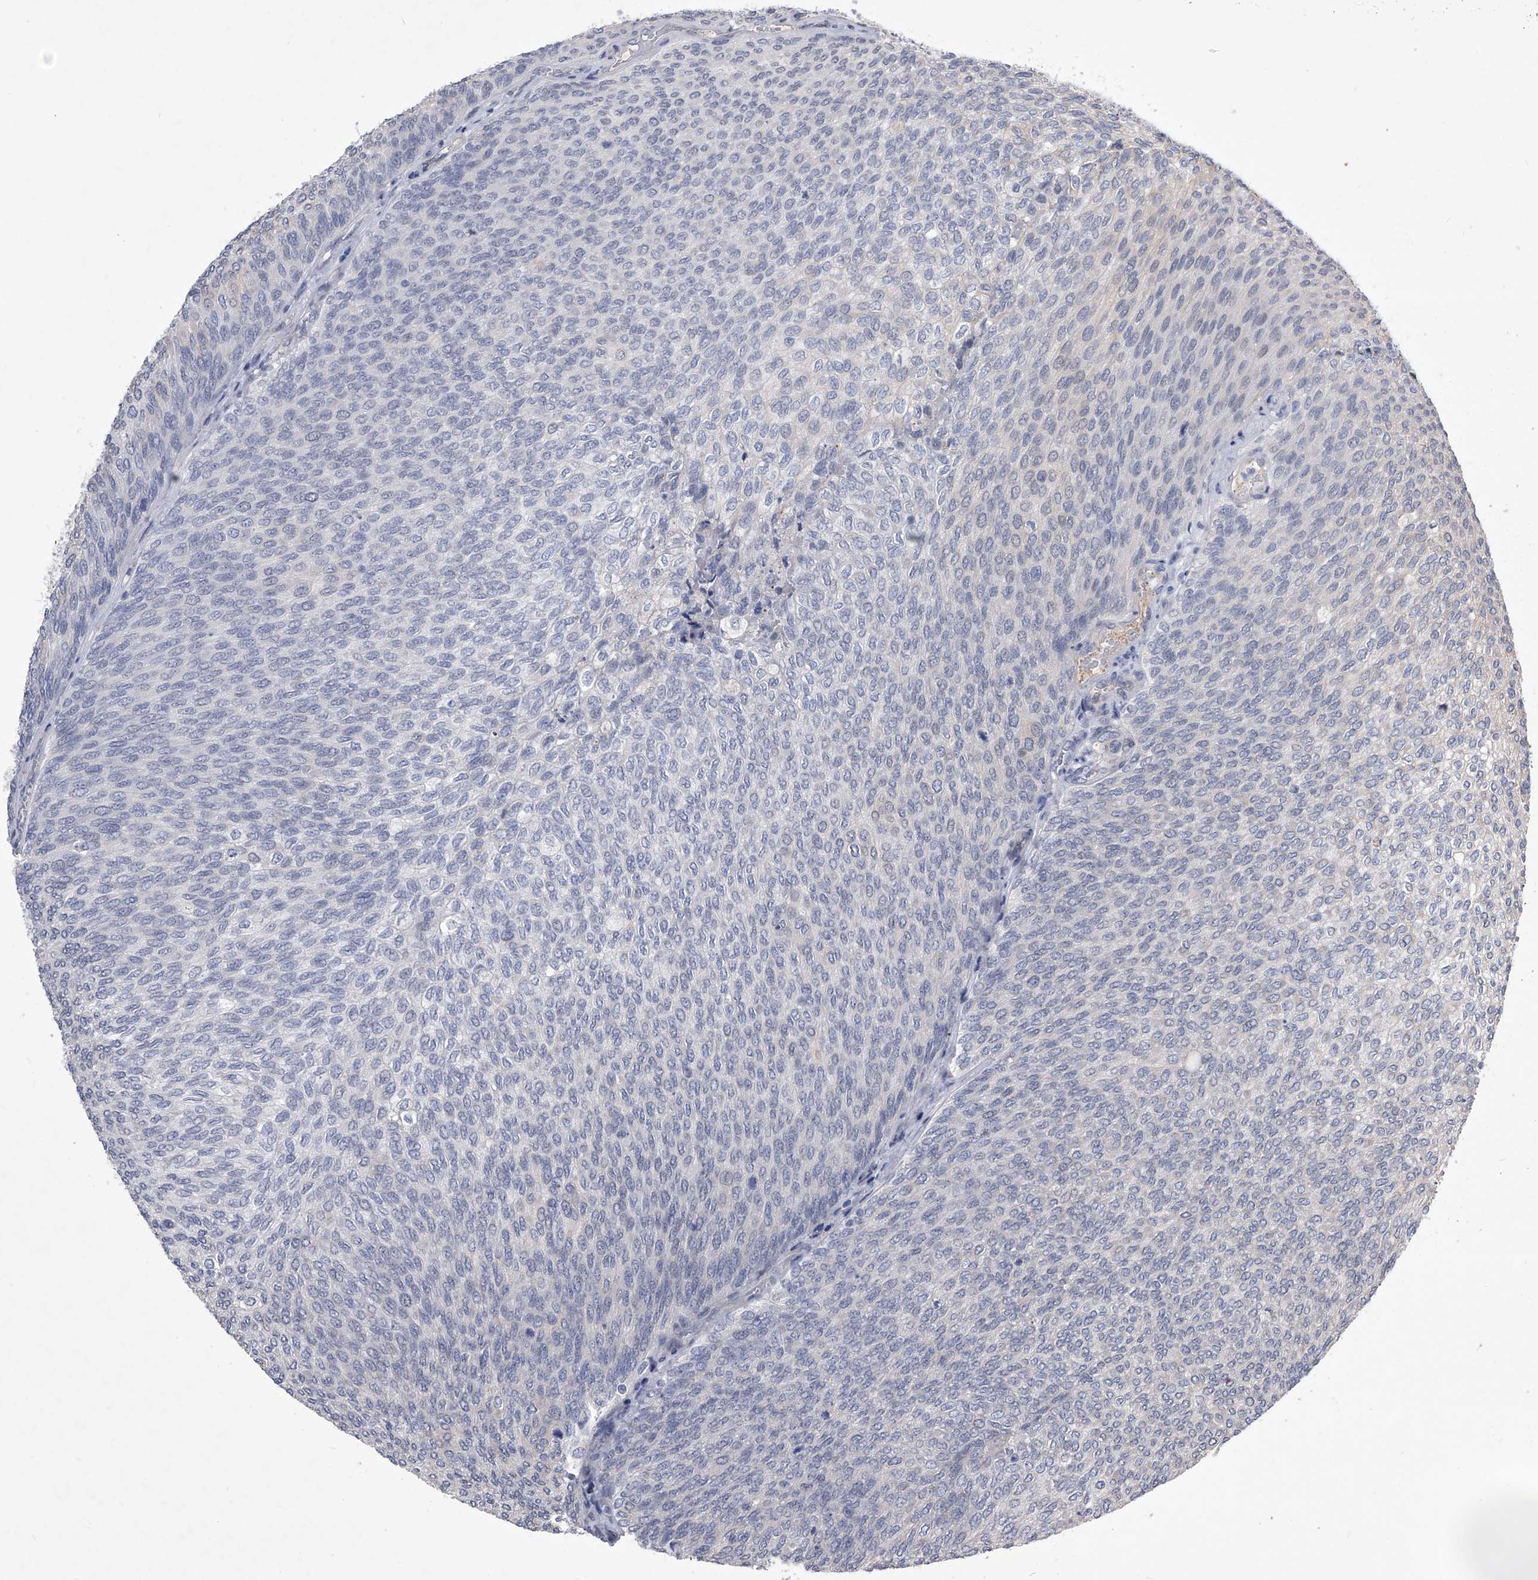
{"staining": {"intensity": "negative", "quantity": "none", "location": "none"}, "tissue": "urothelial cancer", "cell_type": "Tumor cells", "image_type": "cancer", "snomed": [{"axis": "morphology", "description": "Urothelial carcinoma, Low grade"}, {"axis": "topography", "description": "Urinary bladder"}], "caption": "Tumor cells show no significant expression in low-grade urothelial carcinoma. (Stains: DAB IHC with hematoxylin counter stain, Microscopy: brightfield microscopy at high magnification).", "gene": "ZNF76", "patient": {"sex": "female", "age": 79}}